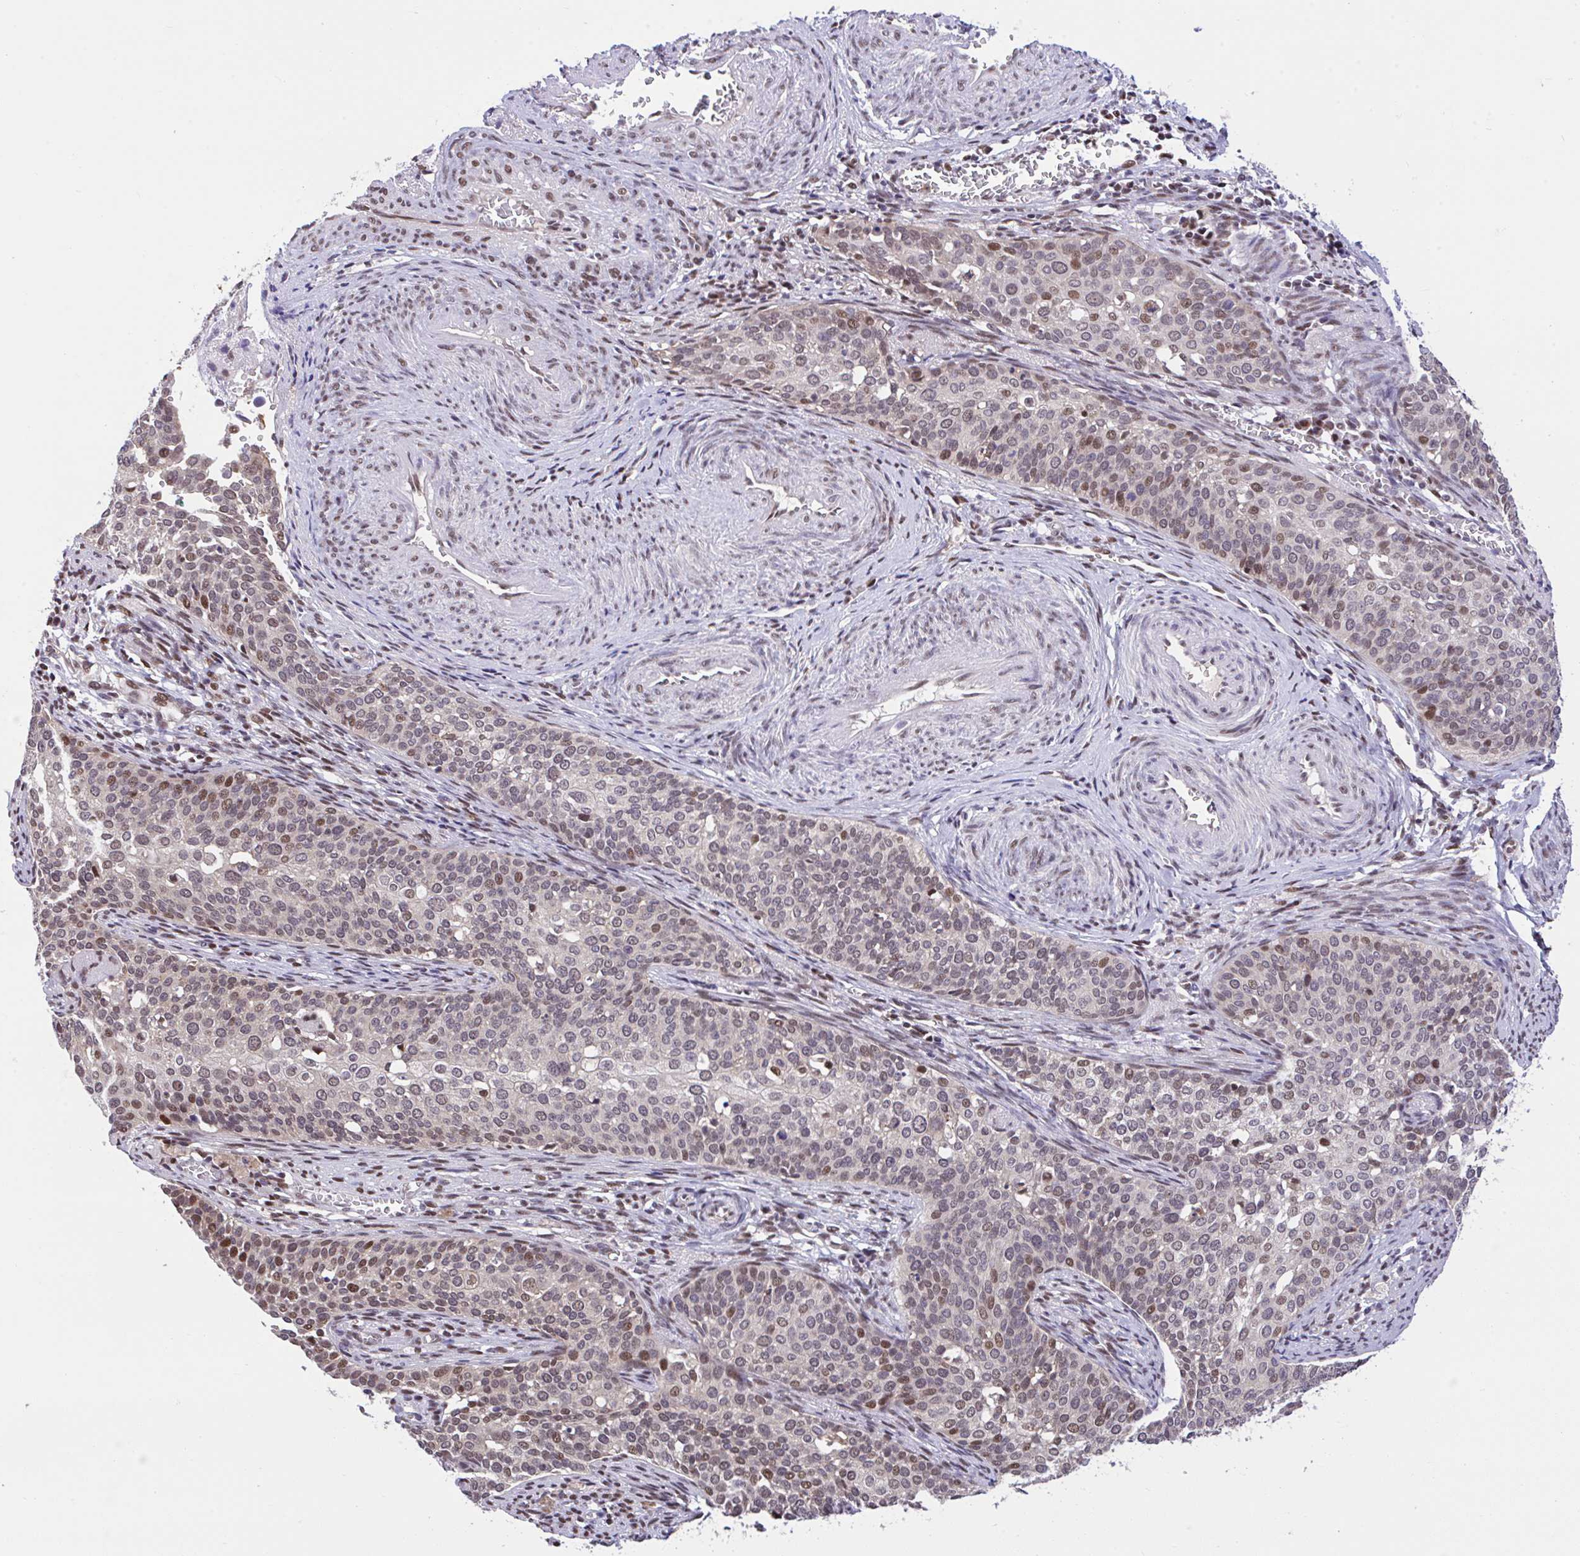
{"staining": {"intensity": "weak", "quantity": "25%-75%", "location": "nuclear"}, "tissue": "cervical cancer", "cell_type": "Tumor cells", "image_type": "cancer", "snomed": [{"axis": "morphology", "description": "Squamous cell carcinoma, NOS"}, {"axis": "topography", "description": "Cervix"}], "caption": "Squamous cell carcinoma (cervical) stained with DAB IHC exhibits low levels of weak nuclear staining in about 25%-75% of tumor cells.", "gene": "GLIS3", "patient": {"sex": "female", "age": 44}}